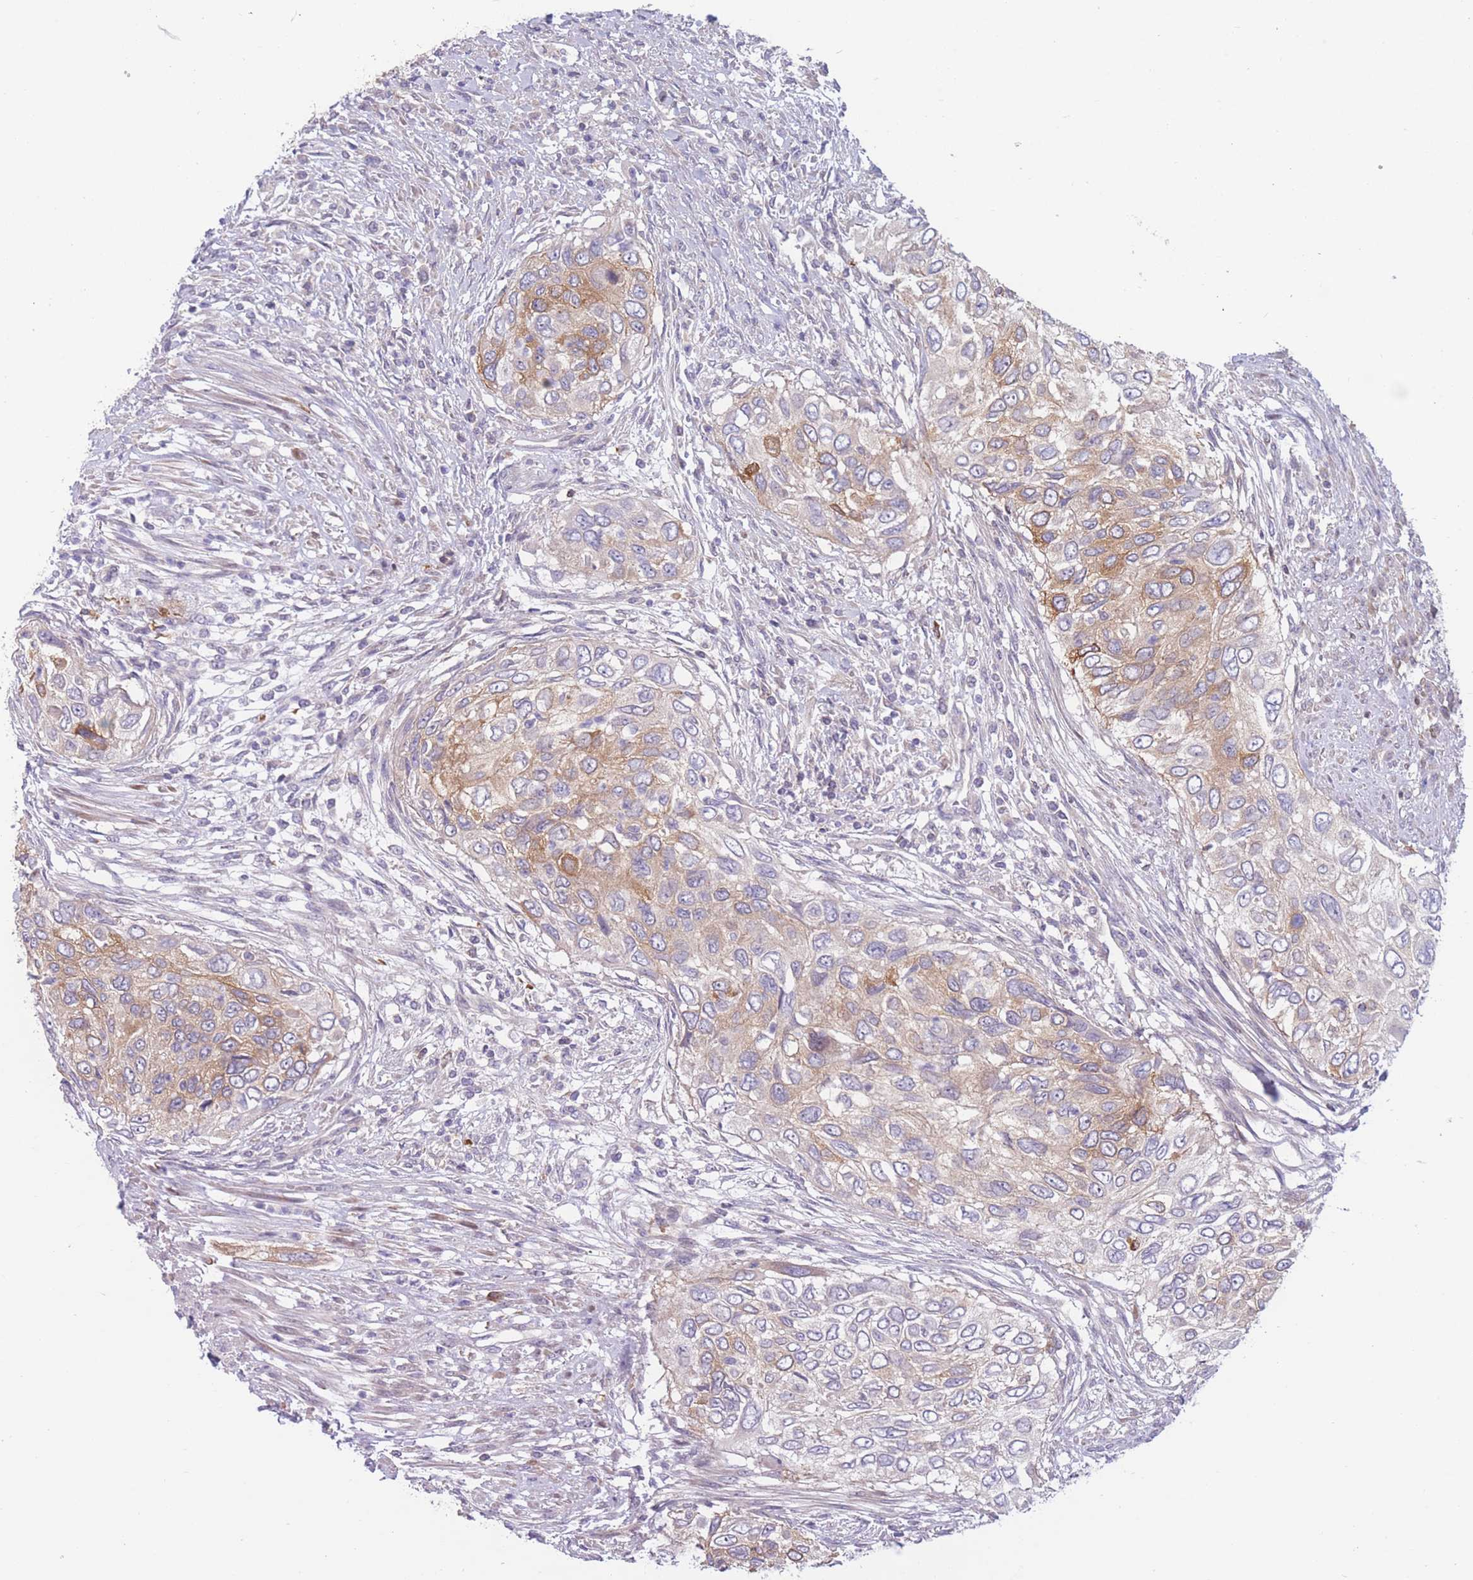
{"staining": {"intensity": "moderate", "quantity": "25%-75%", "location": "cytoplasmic/membranous"}, "tissue": "urothelial cancer", "cell_type": "Tumor cells", "image_type": "cancer", "snomed": [{"axis": "morphology", "description": "Urothelial carcinoma, High grade"}, {"axis": "topography", "description": "Urinary bladder"}], "caption": "Human urothelial cancer stained for a protein (brown) exhibits moderate cytoplasmic/membranous positive staining in about 25%-75% of tumor cells.", "gene": "PDE4A", "patient": {"sex": "female", "age": 60}}